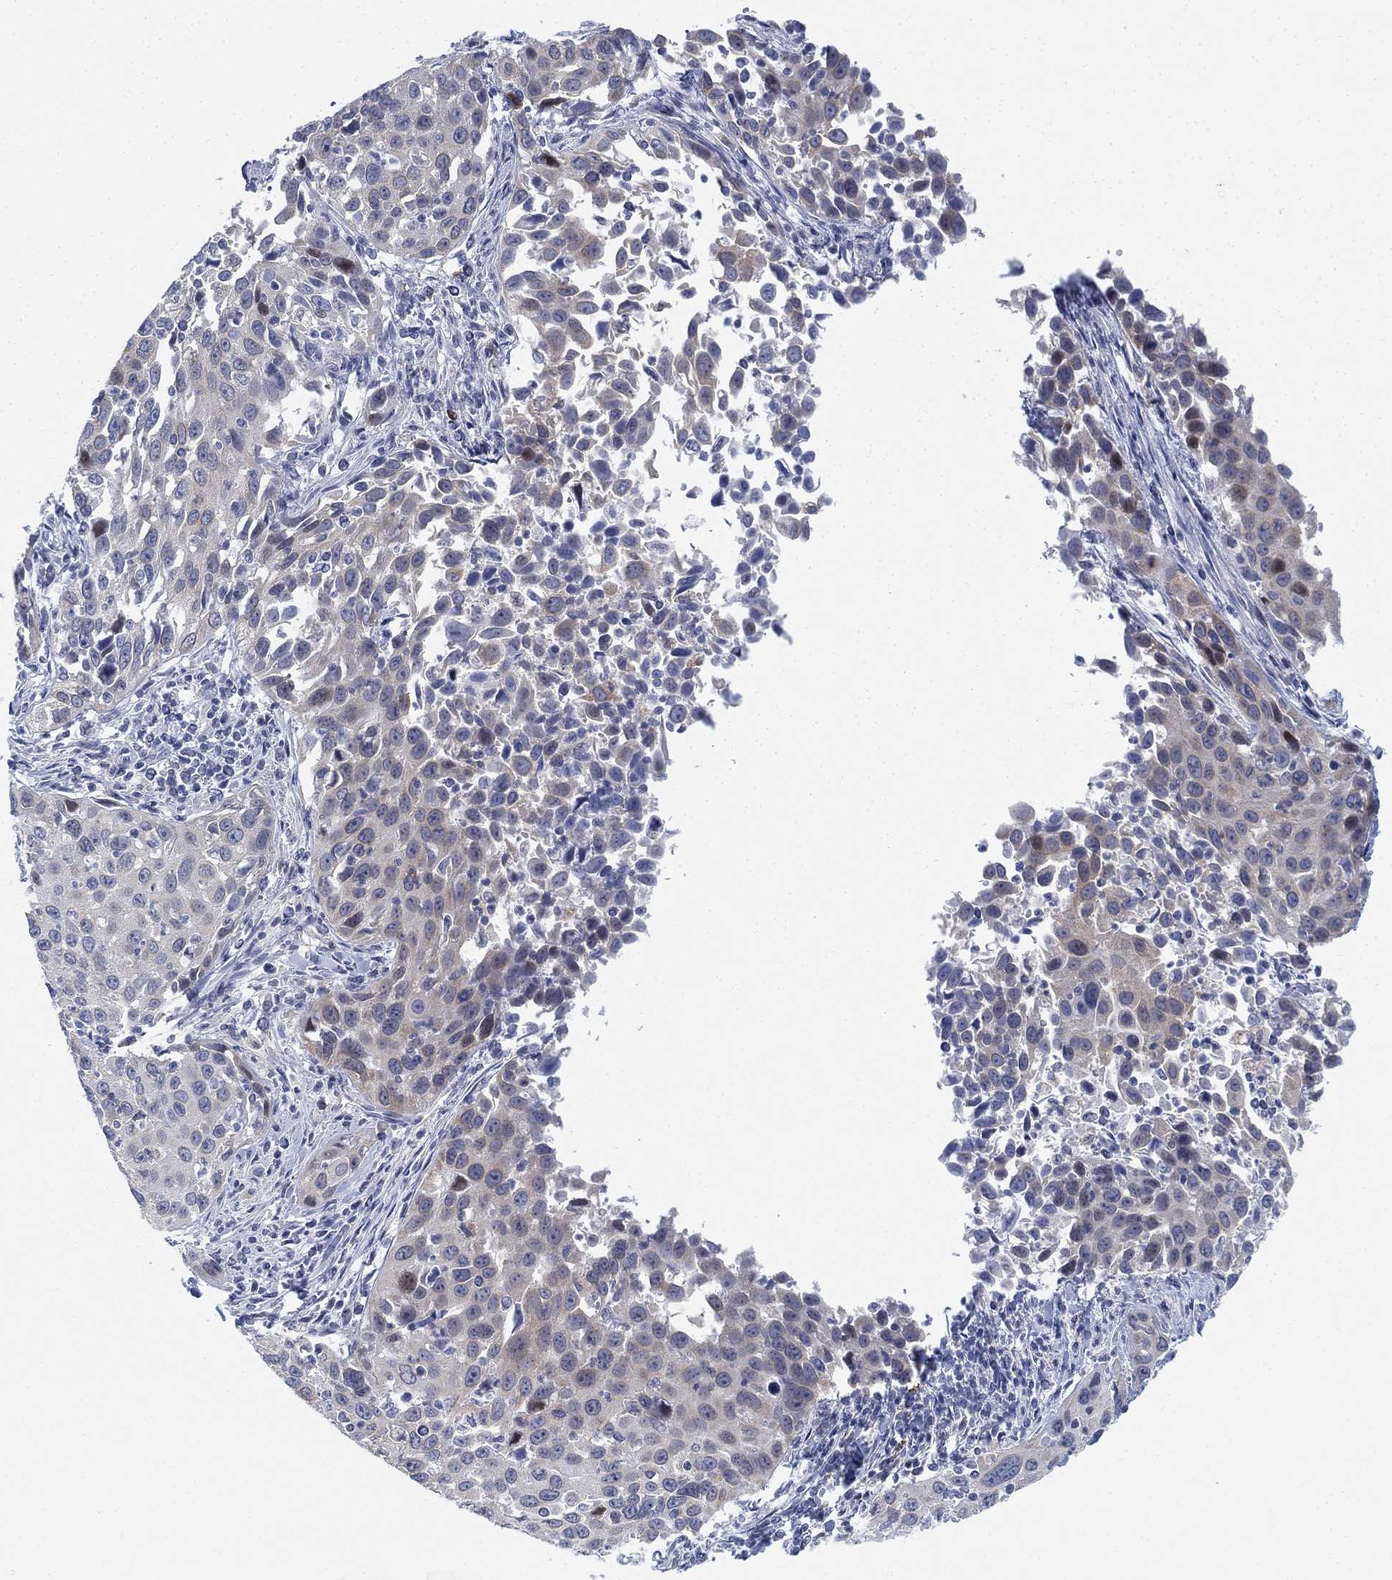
{"staining": {"intensity": "negative", "quantity": "none", "location": "none"}, "tissue": "cervical cancer", "cell_type": "Tumor cells", "image_type": "cancer", "snomed": [{"axis": "morphology", "description": "Squamous cell carcinoma, NOS"}, {"axis": "topography", "description": "Cervix"}], "caption": "Immunohistochemistry (IHC) micrograph of cervical squamous cell carcinoma stained for a protein (brown), which exhibits no positivity in tumor cells.", "gene": "GCNA", "patient": {"sex": "female", "age": 26}}